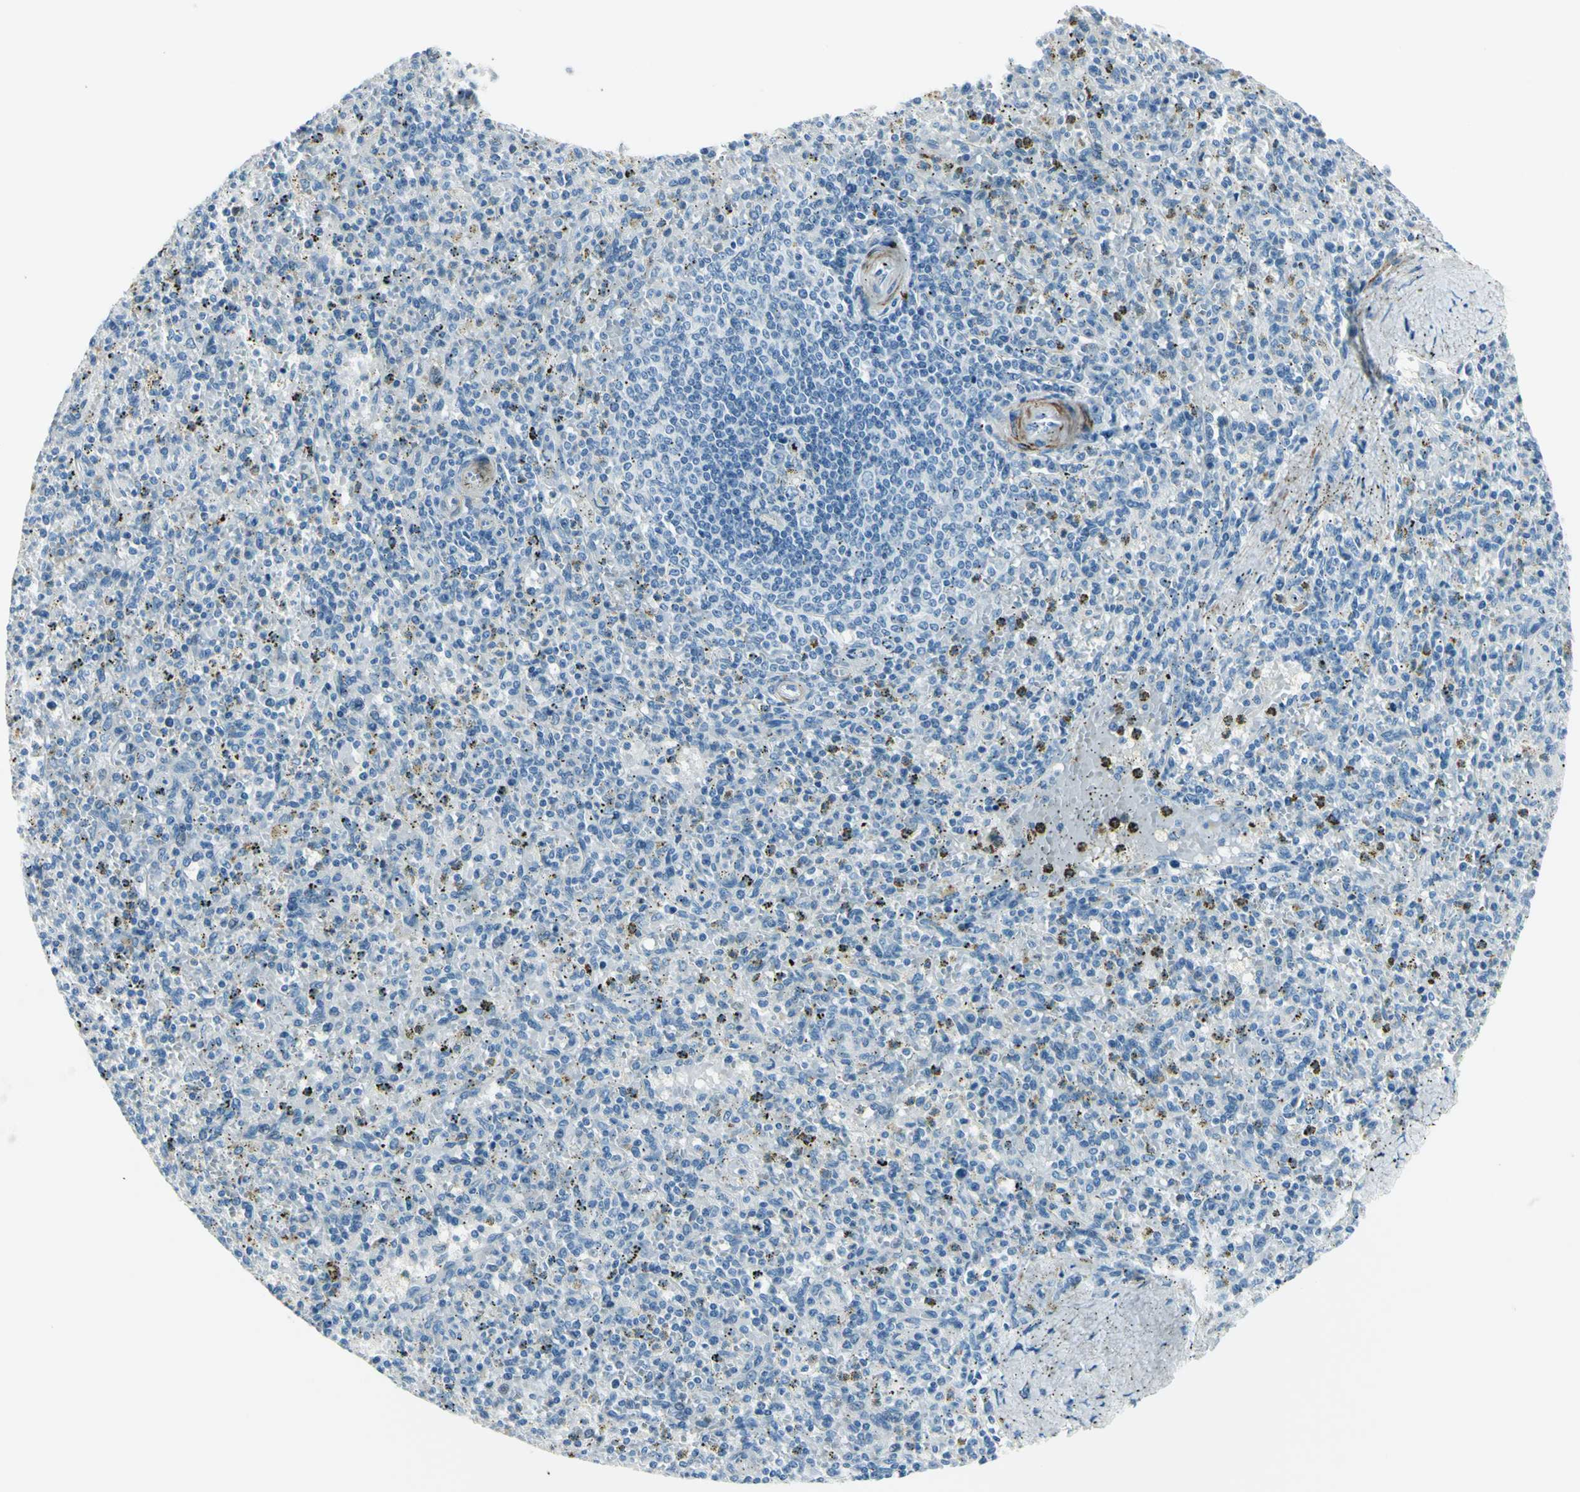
{"staining": {"intensity": "negative", "quantity": "none", "location": "none"}, "tissue": "spleen", "cell_type": "Cells in red pulp", "image_type": "normal", "snomed": [{"axis": "morphology", "description": "Normal tissue, NOS"}, {"axis": "topography", "description": "Spleen"}], "caption": "Immunohistochemical staining of unremarkable spleen demonstrates no significant staining in cells in red pulp.", "gene": "CDH15", "patient": {"sex": "male", "age": 72}}